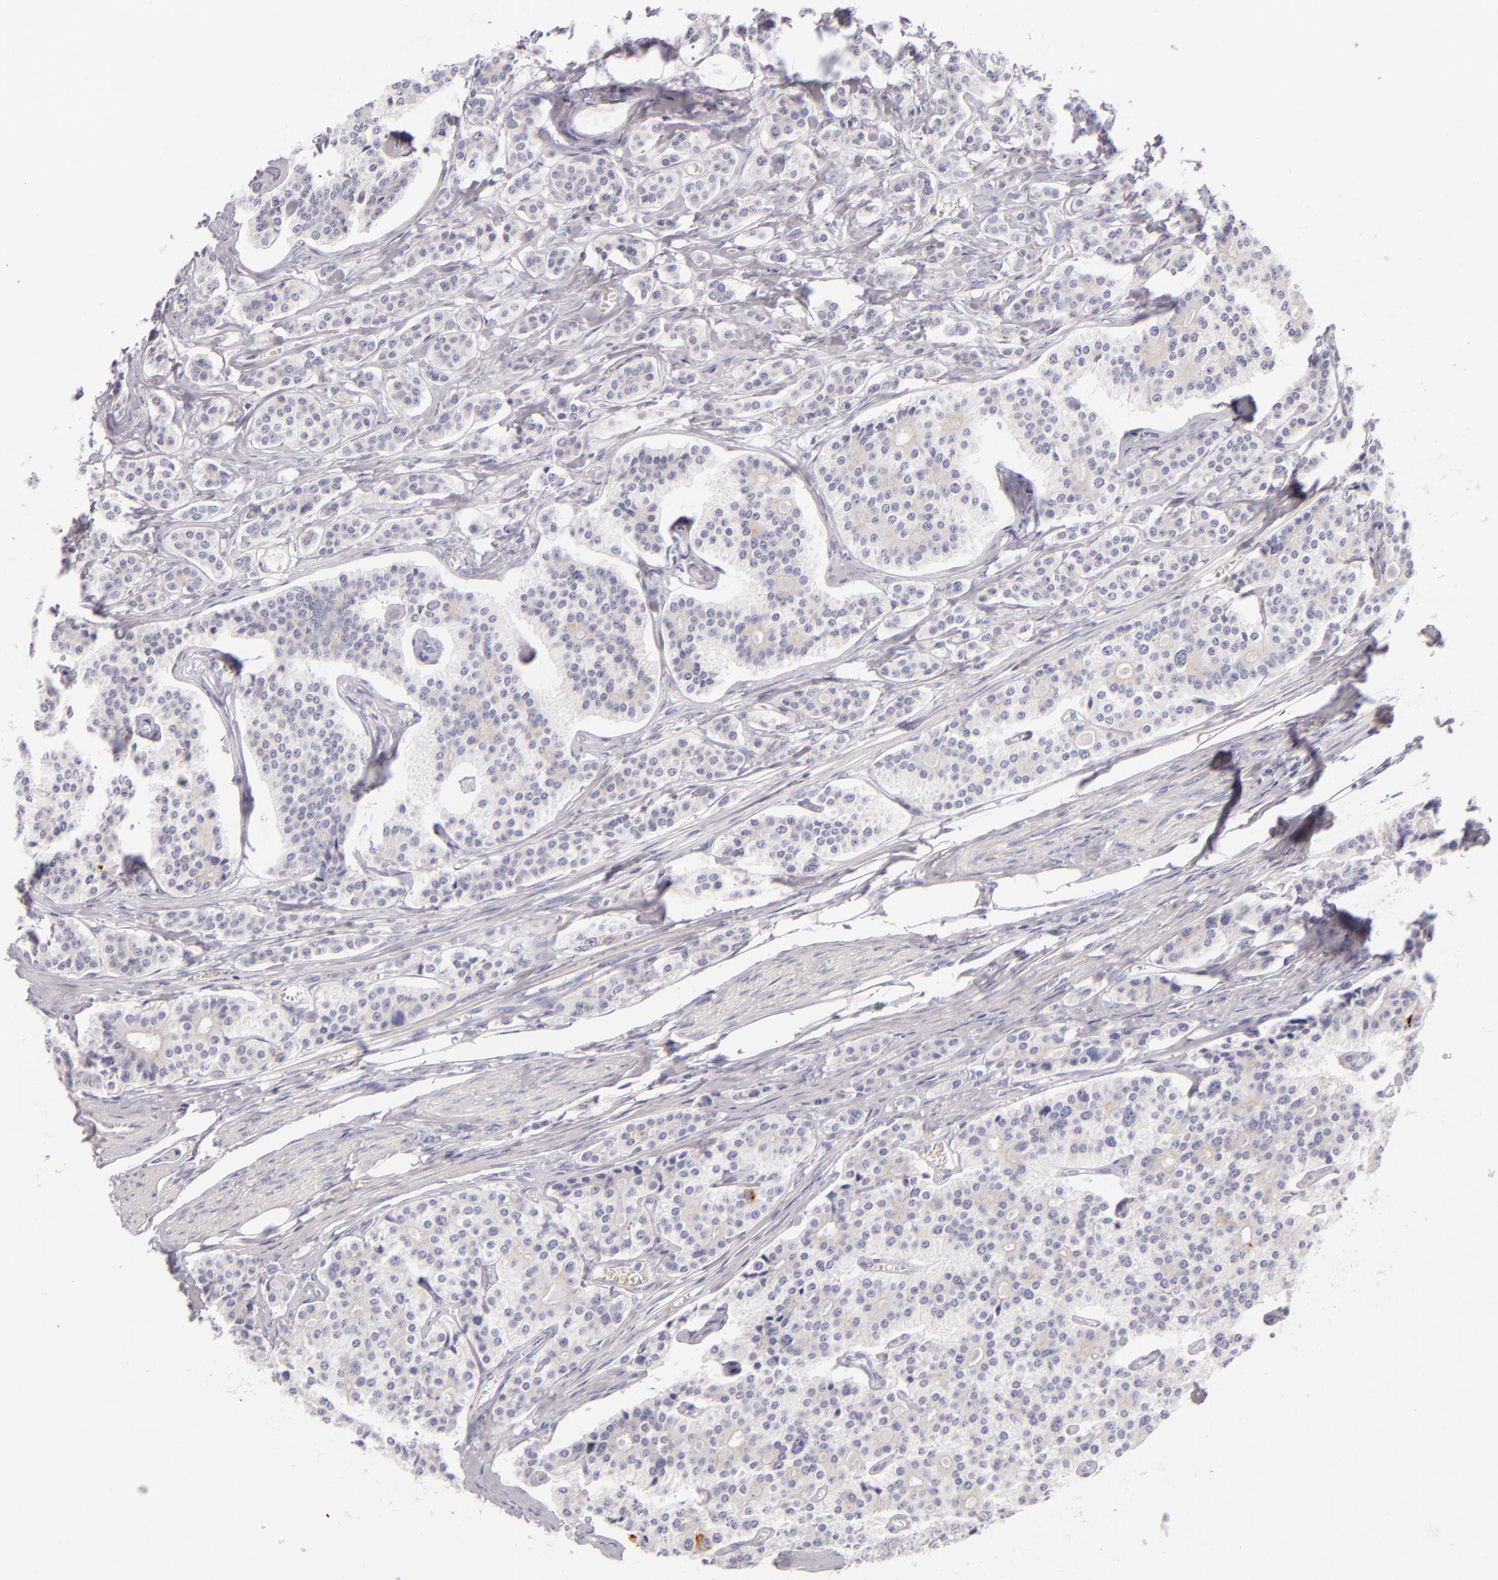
{"staining": {"intensity": "negative", "quantity": "none", "location": "none"}, "tissue": "carcinoid", "cell_type": "Tumor cells", "image_type": "cancer", "snomed": [{"axis": "morphology", "description": "Carcinoid, malignant, NOS"}, {"axis": "topography", "description": "Small intestine"}], "caption": "A photomicrograph of human malignant carcinoid is negative for staining in tumor cells.", "gene": "INA", "patient": {"sex": "male", "age": 63}}